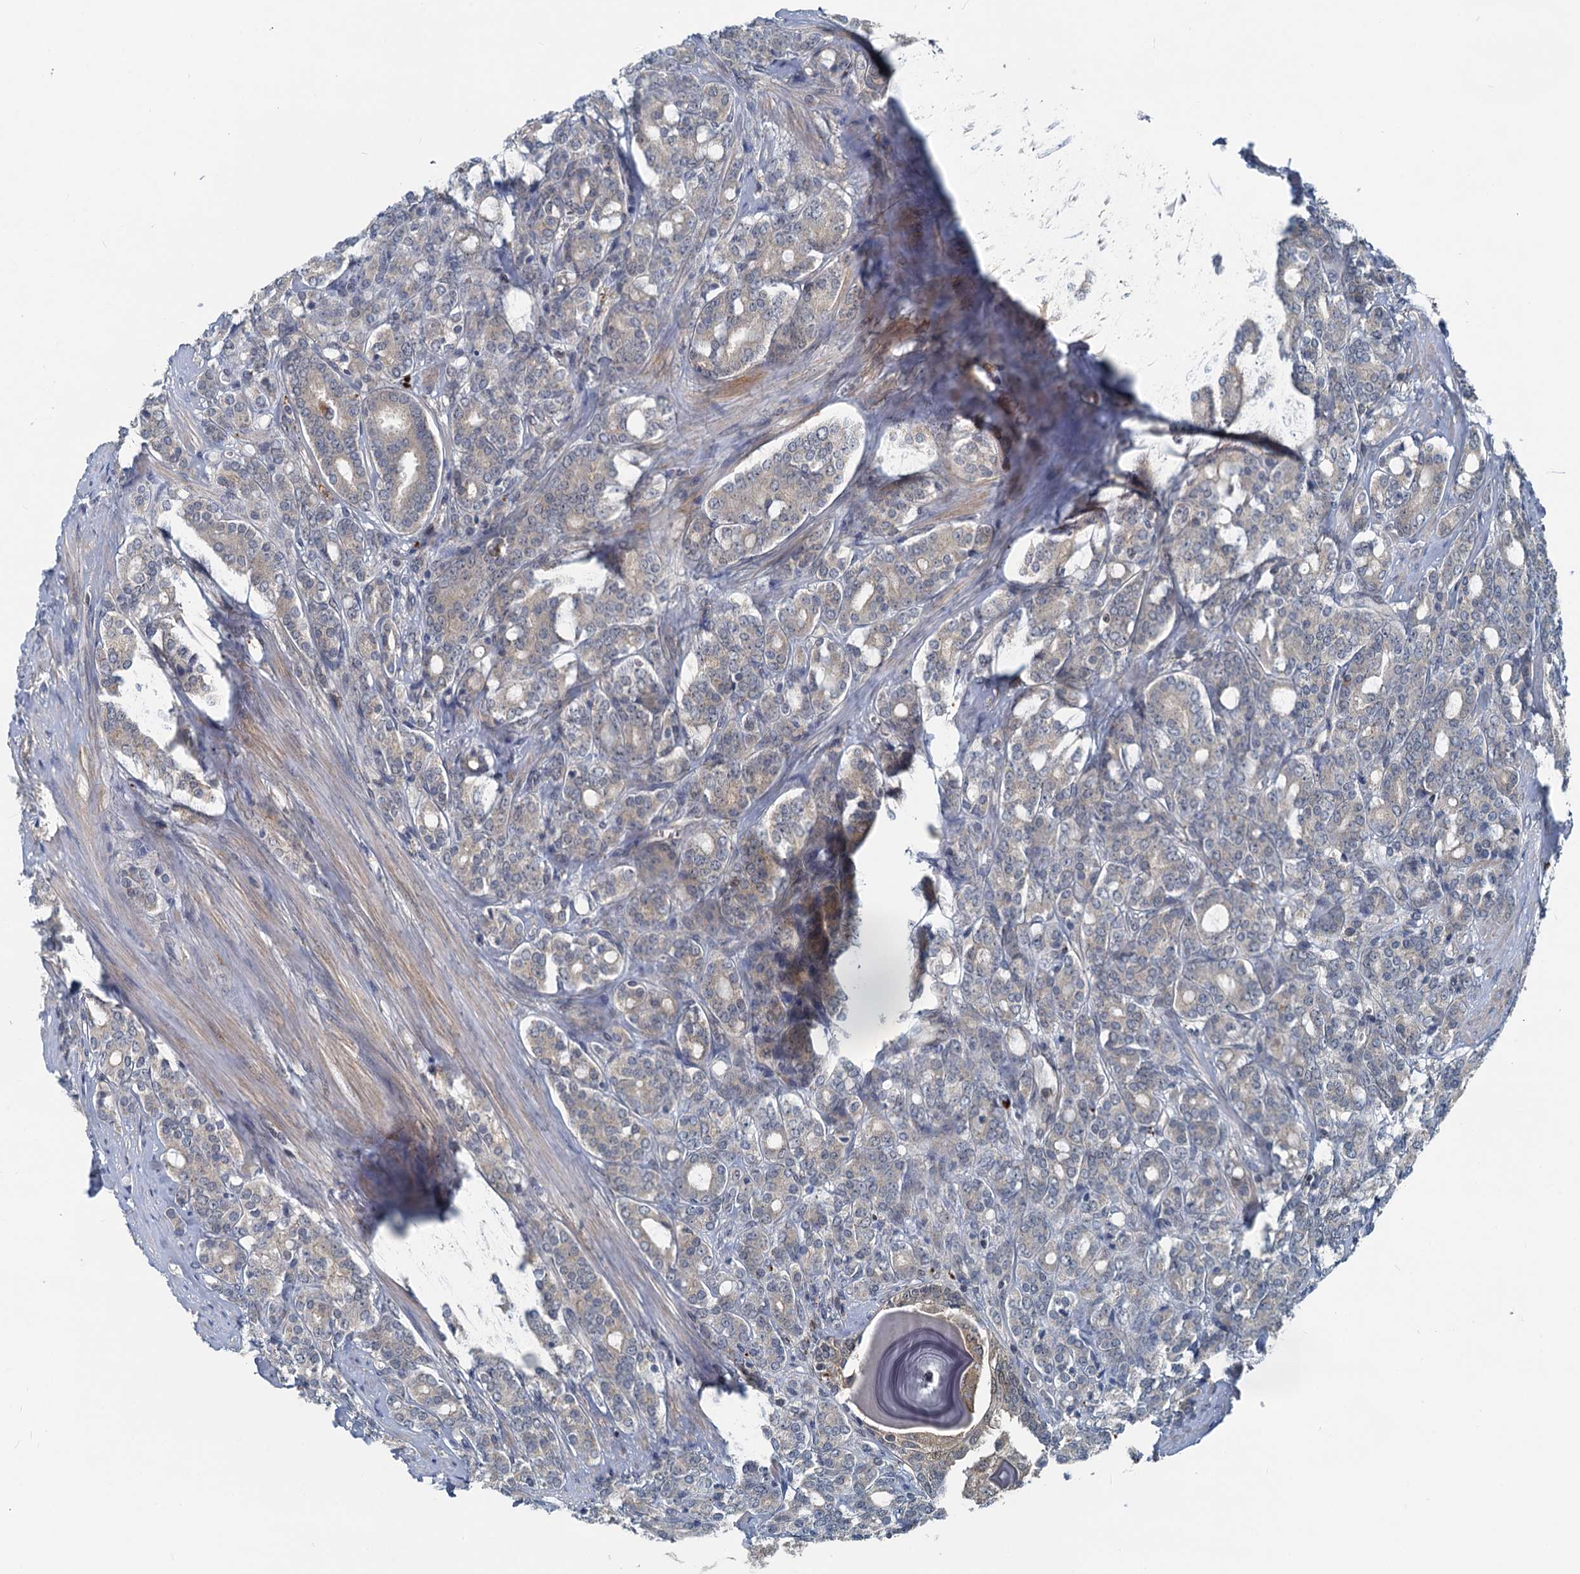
{"staining": {"intensity": "weak", "quantity": "<25%", "location": "cytoplasmic/membranous"}, "tissue": "prostate cancer", "cell_type": "Tumor cells", "image_type": "cancer", "snomed": [{"axis": "morphology", "description": "Adenocarcinoma, High grade"}, {"axis": "topography", "description": "Prostate"}], "caption": "Immunohistochemical staining of prostate cancer shows no significant expression in tumor cells.", "gene": "GCLM", "patient": {"sex": "male", "age": 62}}